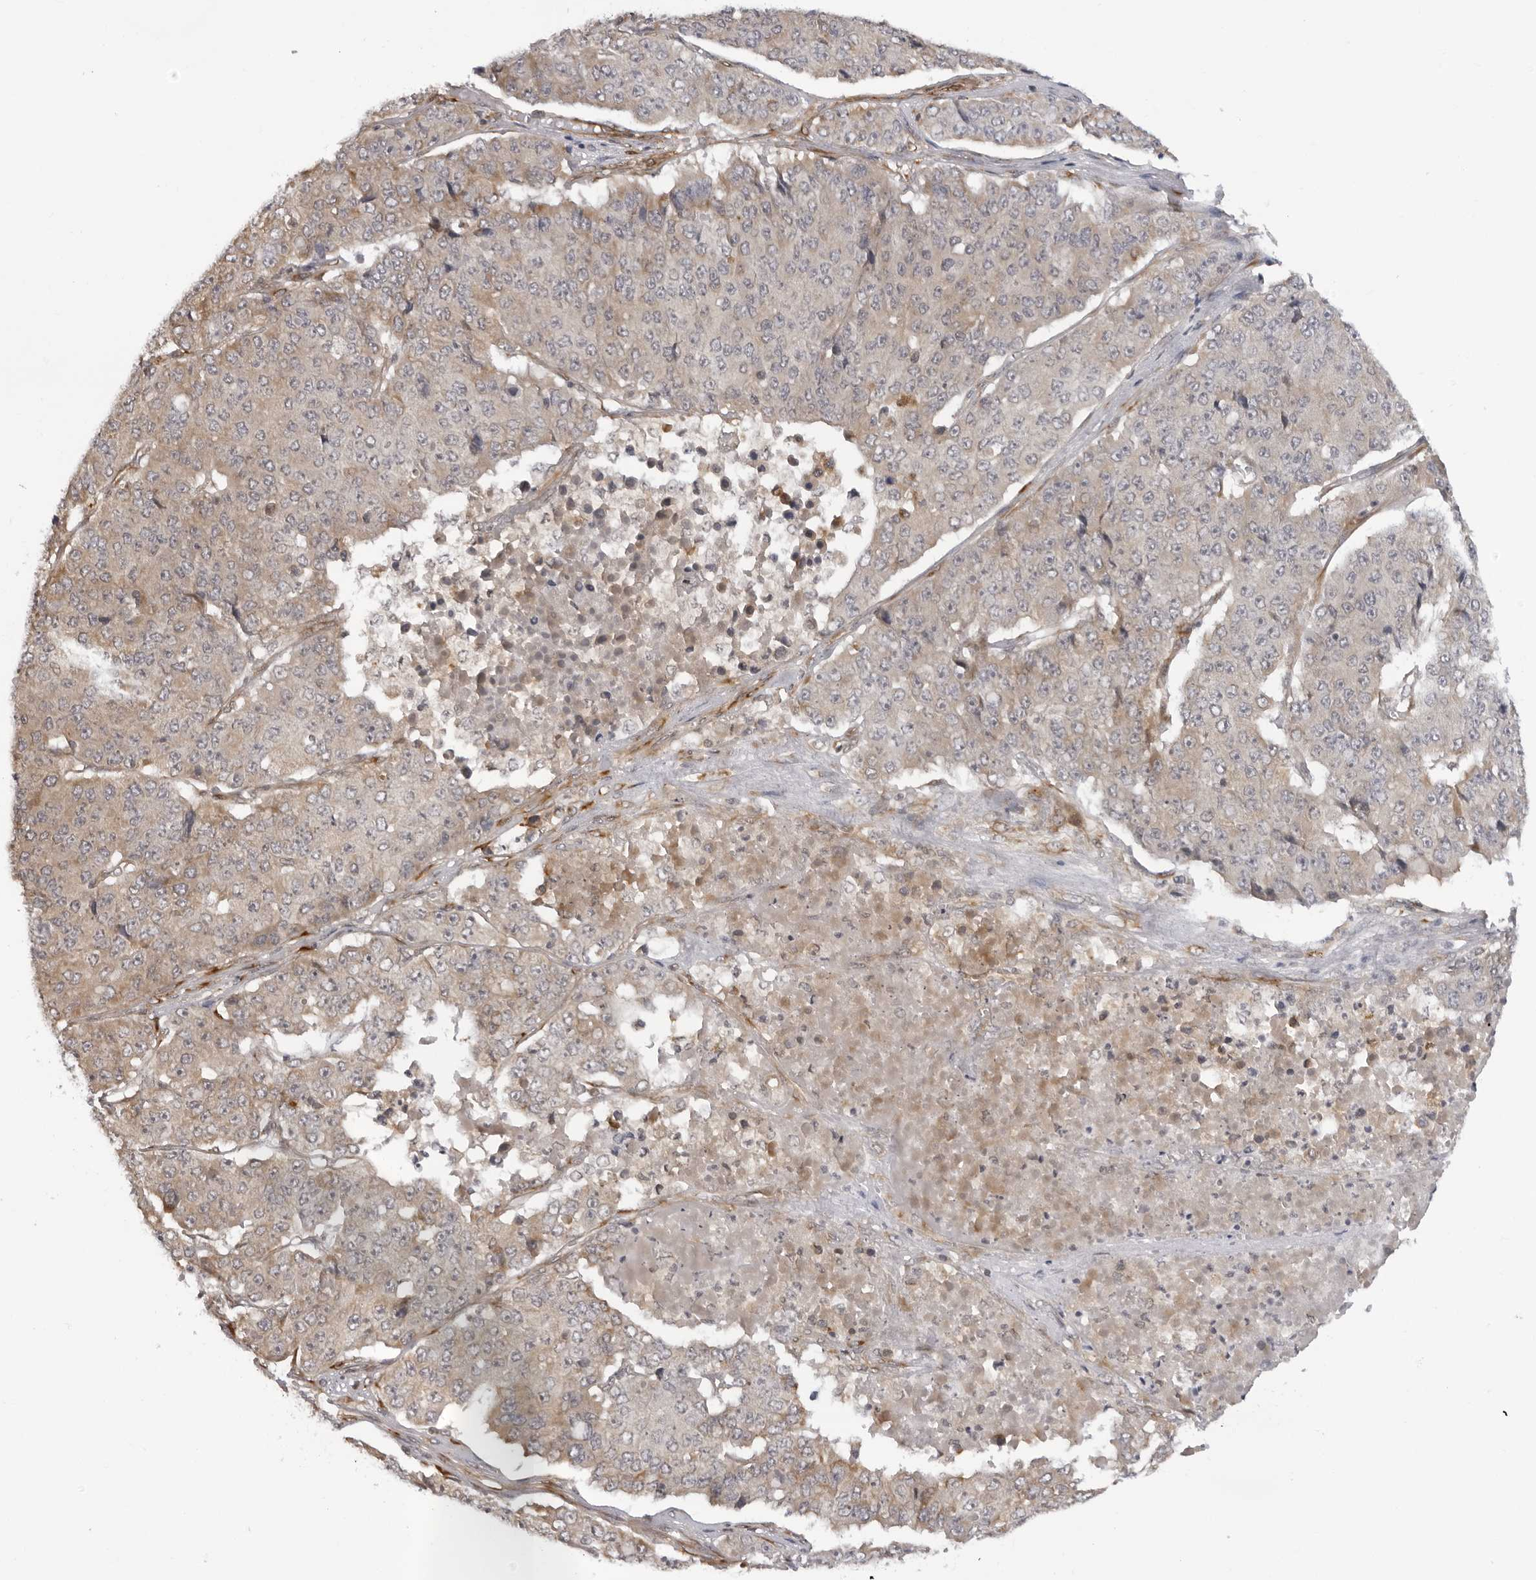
{"staining": {"intensity": "weak", "quantity": ">75%", "location": "cytoplasmic/membranous"}, "tissue": "pancreatic cancer", "cell_type": "Tumor cells", "image_type": "cancer", "snomed": [{"axis": "morphology", "description": "Adenocarcinoma, NOS"}, {"axis": "topography", "description": "Pancreas"}], "caption": "Immunohistochemical staining of human adenocarcinoma (pancreatic) shows low levels of weak cytoplasmic/membranous protein expression in about >75% of tumor cells.", "gene": "SRGAP2", "patient": {"sex": "male", "age": 50}}